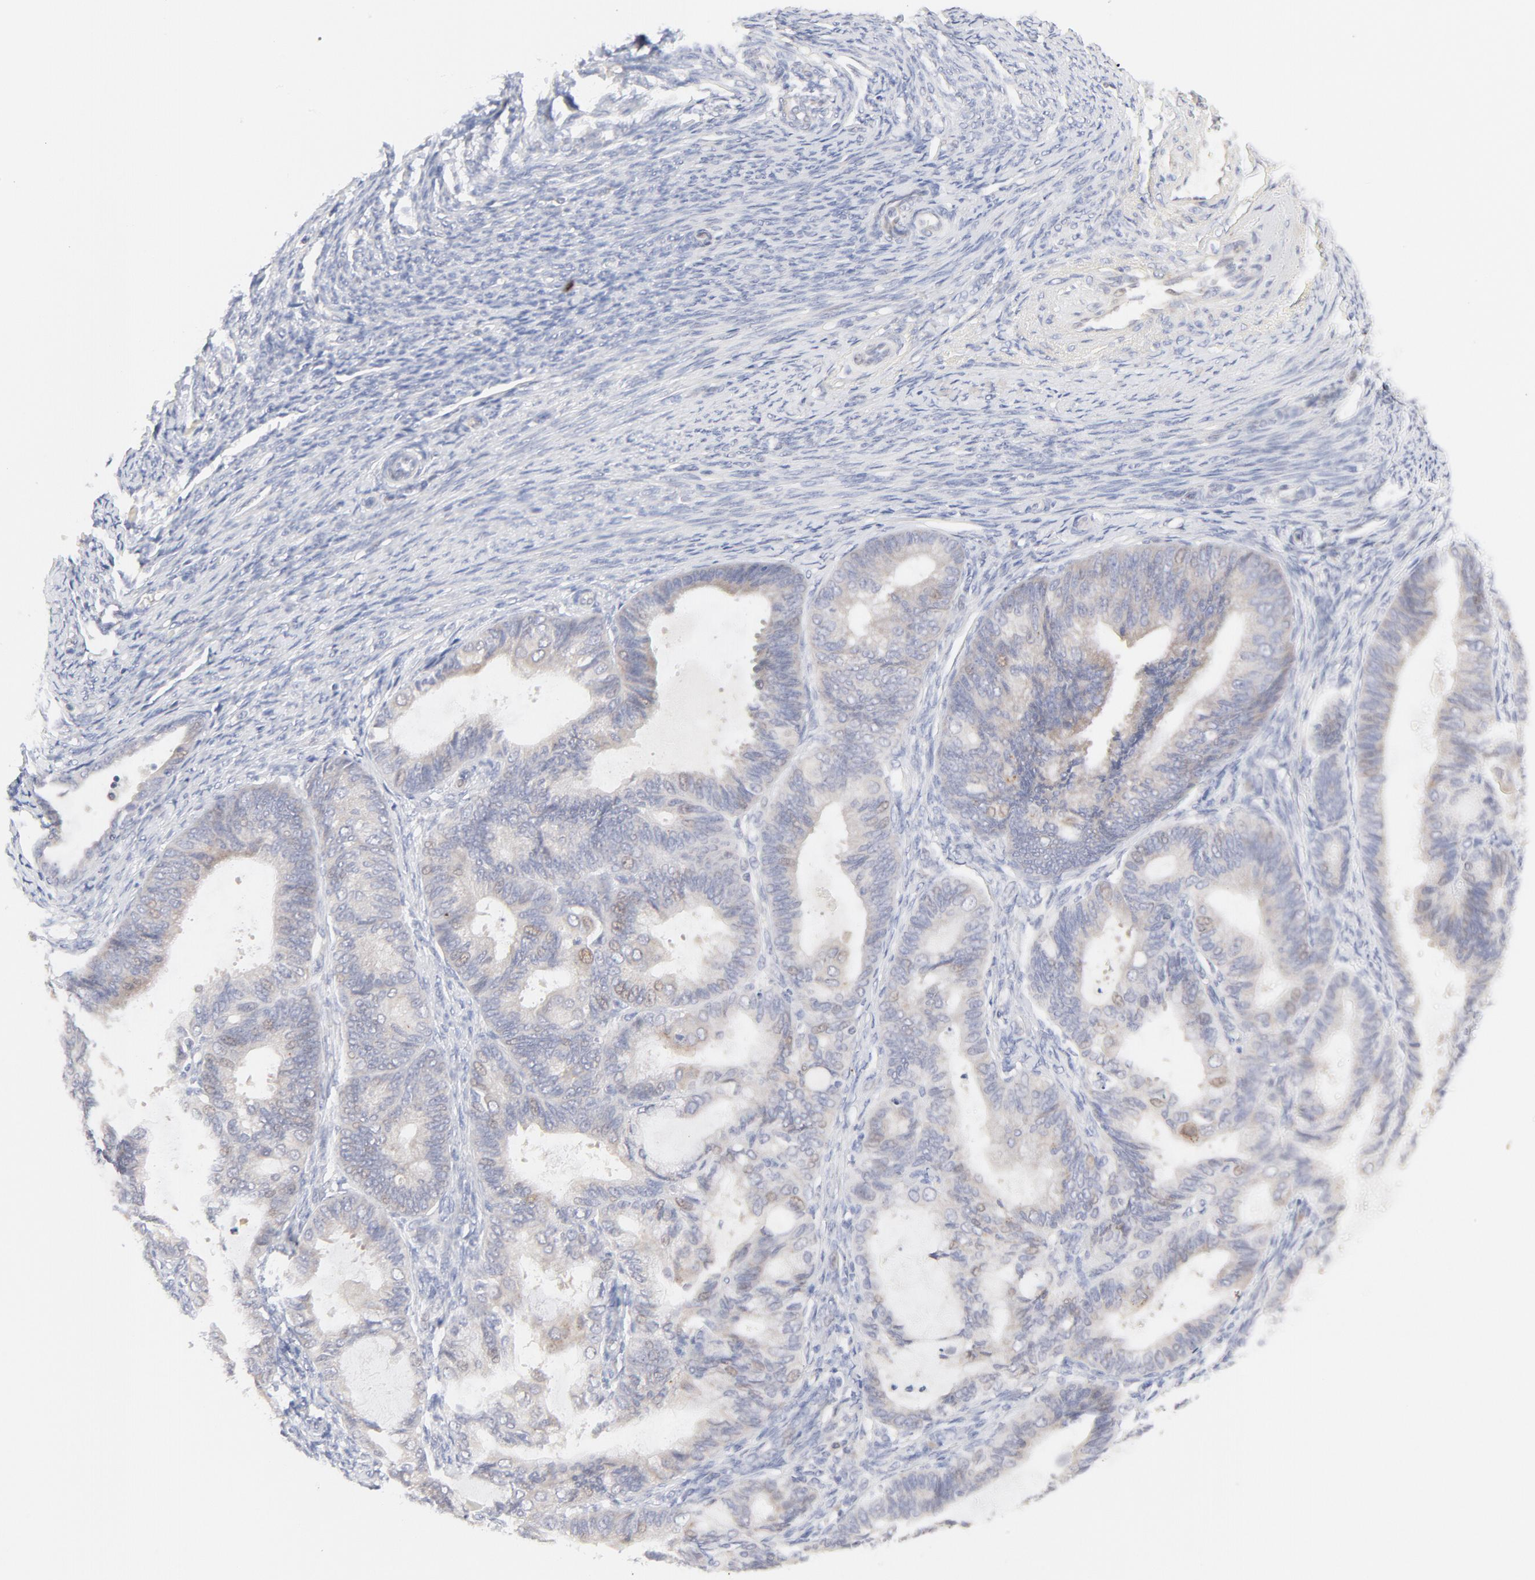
{"staining": {"intensity": "weak", "quantity": "25%-75%", "location": "cytoplasmic/membranous"}, "tissue": "endometrial cancer", "cell_type": "Tumor cells", "image_type": "cancer", "snomed": [{"axis": "morphology", "description": "Adenocarcinoma, NOS"}, {"axis": "topography", "description": "Endometrium"}], "caption": "Endometrial cancer (adenocarcinoma) tissue reveals weak cytoplasmic/membranous staining in approximately 25%-75% of tumor cells, visualized by immunohistochemistry. Immunohistochemistry (ihc) stains the protein of interest in brown and the nuclei are stained blue.", "gene": "NKX2-2", "patient": {"sex": "female", "age": 63}}